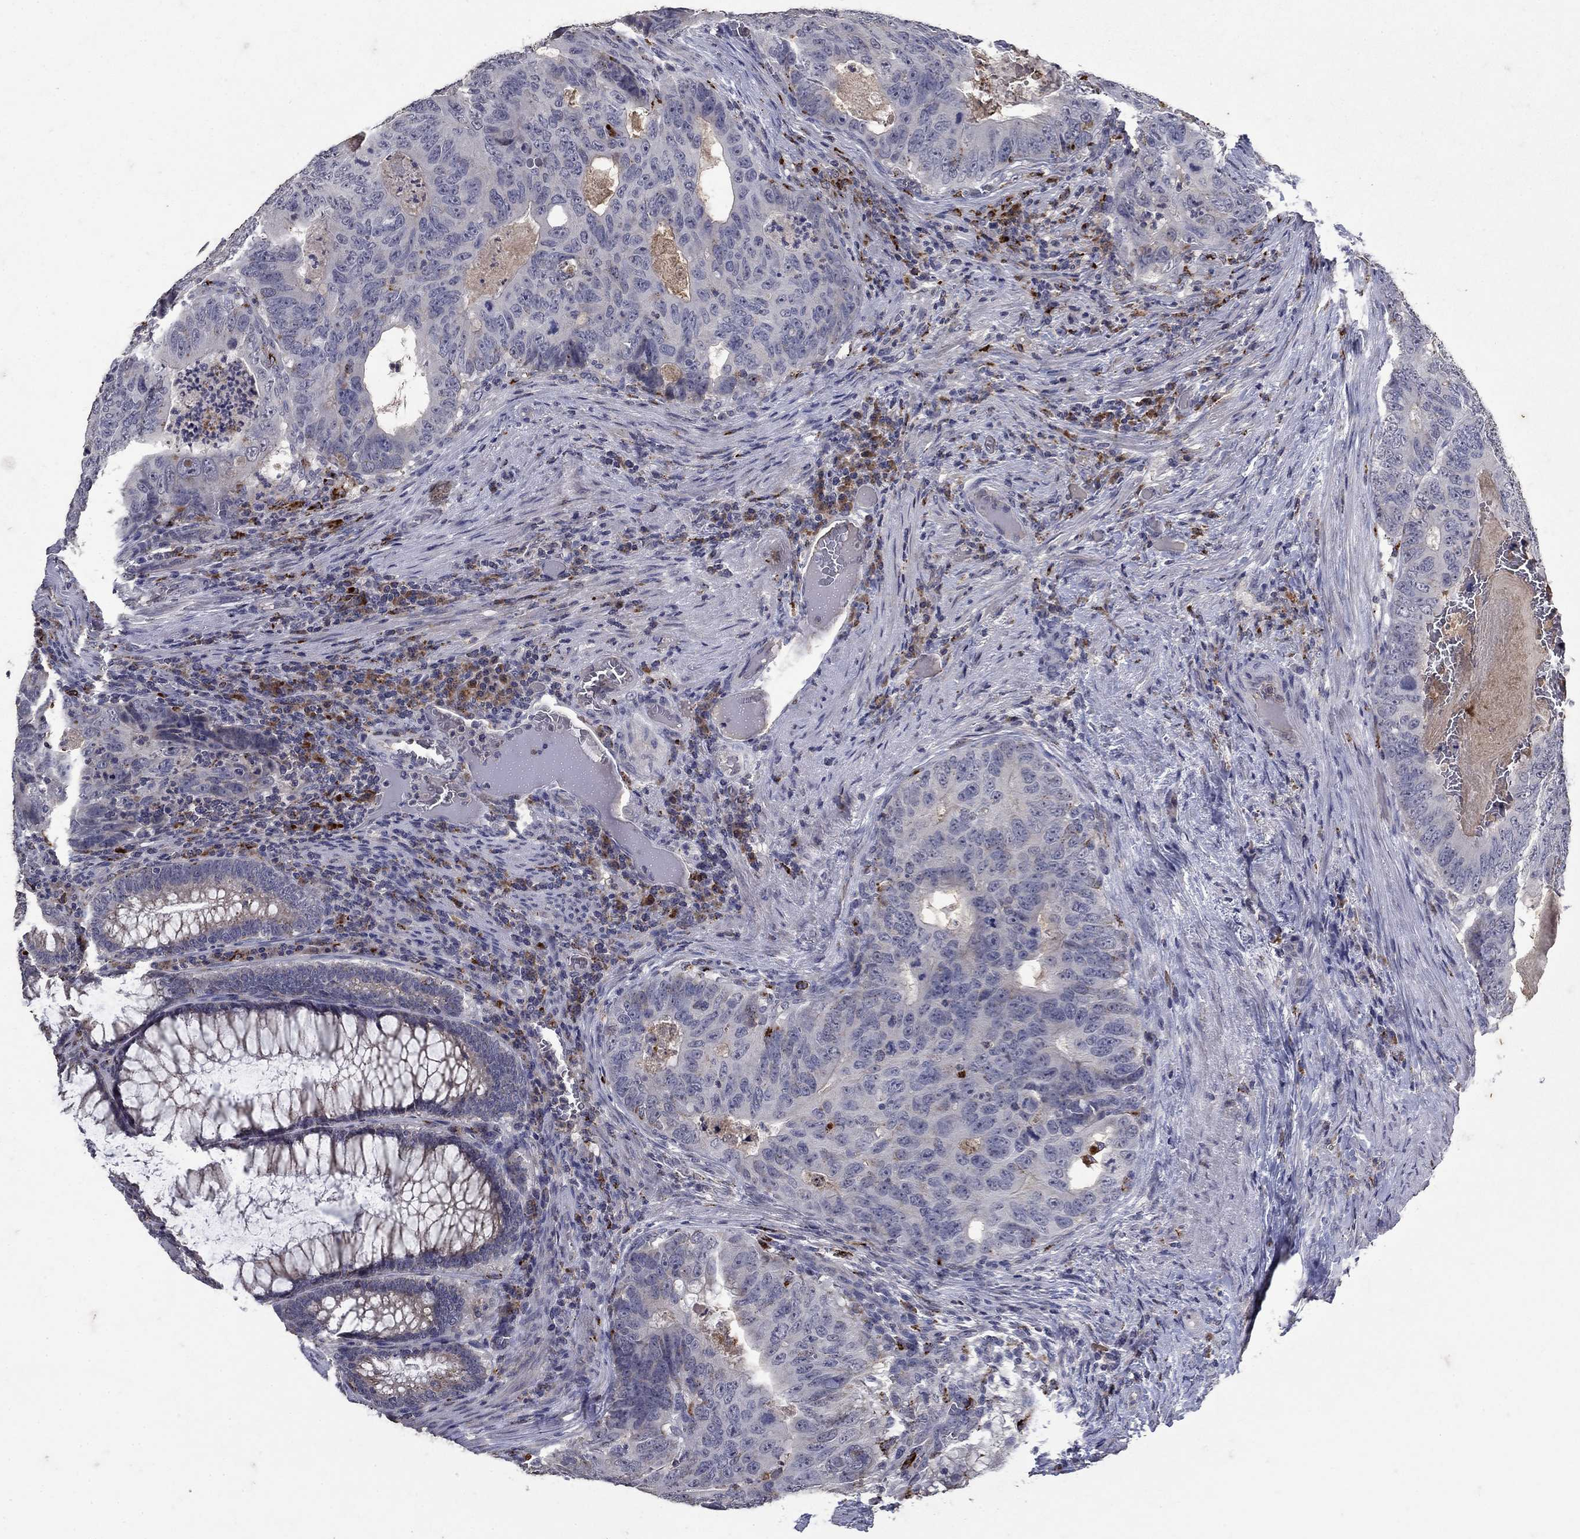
{"staining": {"intensity": "negative", "quantity": "none", "location": "none"}, "tissue": "colorectal cancer", "cell_type": "Tumor cells", "image_type": "cancer", "snomed": [{"axis": "morphology", "description": "Adenocarcinoma, NOS"}, {"axis": "topography", "description": "Colon"}], "caption": "The photomicrograph shows no significant staining in tumor cells of colorectal cancer (adenocarcinoma). (Stains: DAB (3,3'-diaminobenzidine) IHC with hematoxylin counter stain, Microscopy: brightfield microscopy at high magnification).", "gene": "NPC2", "patient": {"sex": "male", "age": 79}}